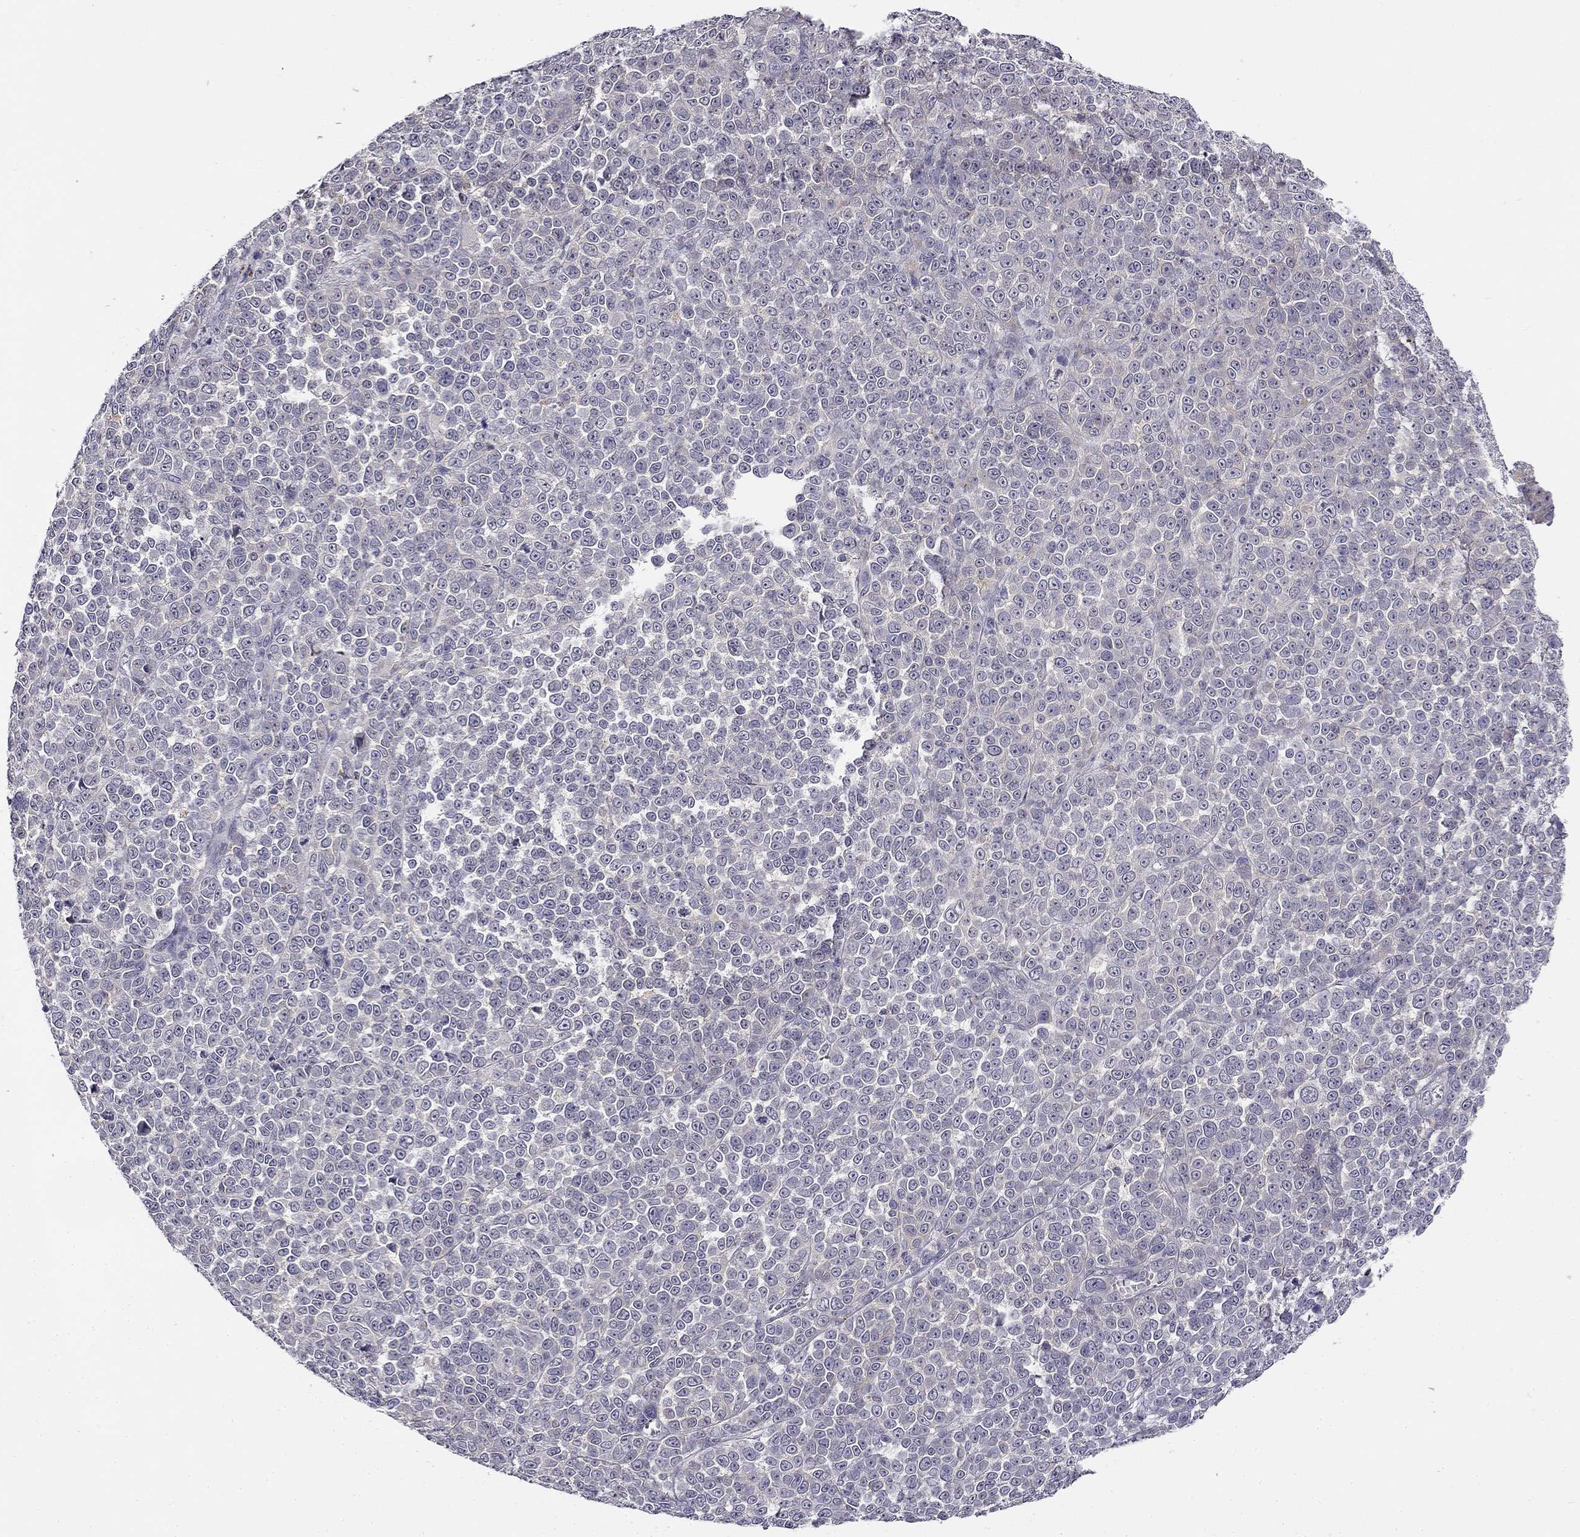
{"staining": {"intensity": "negative", "quantity": "none", "location": "none"}, "tissue": "melanoma", "cell_type": "Tumor cells", "image_type": "cancer", "snomed": [{"axis": "morphology", "description": "Malignant melanoma, NOS"}, {"axis": "topography", "description": "Skin"}], "caption": "Tumor cells are negative for brown protein staining in melanoma. (DAB immunohistochemistry visualized using brightfield microscopy, high magnification).", "gene": "CNR1", "patient": {"sex": "female", "age": 95}}